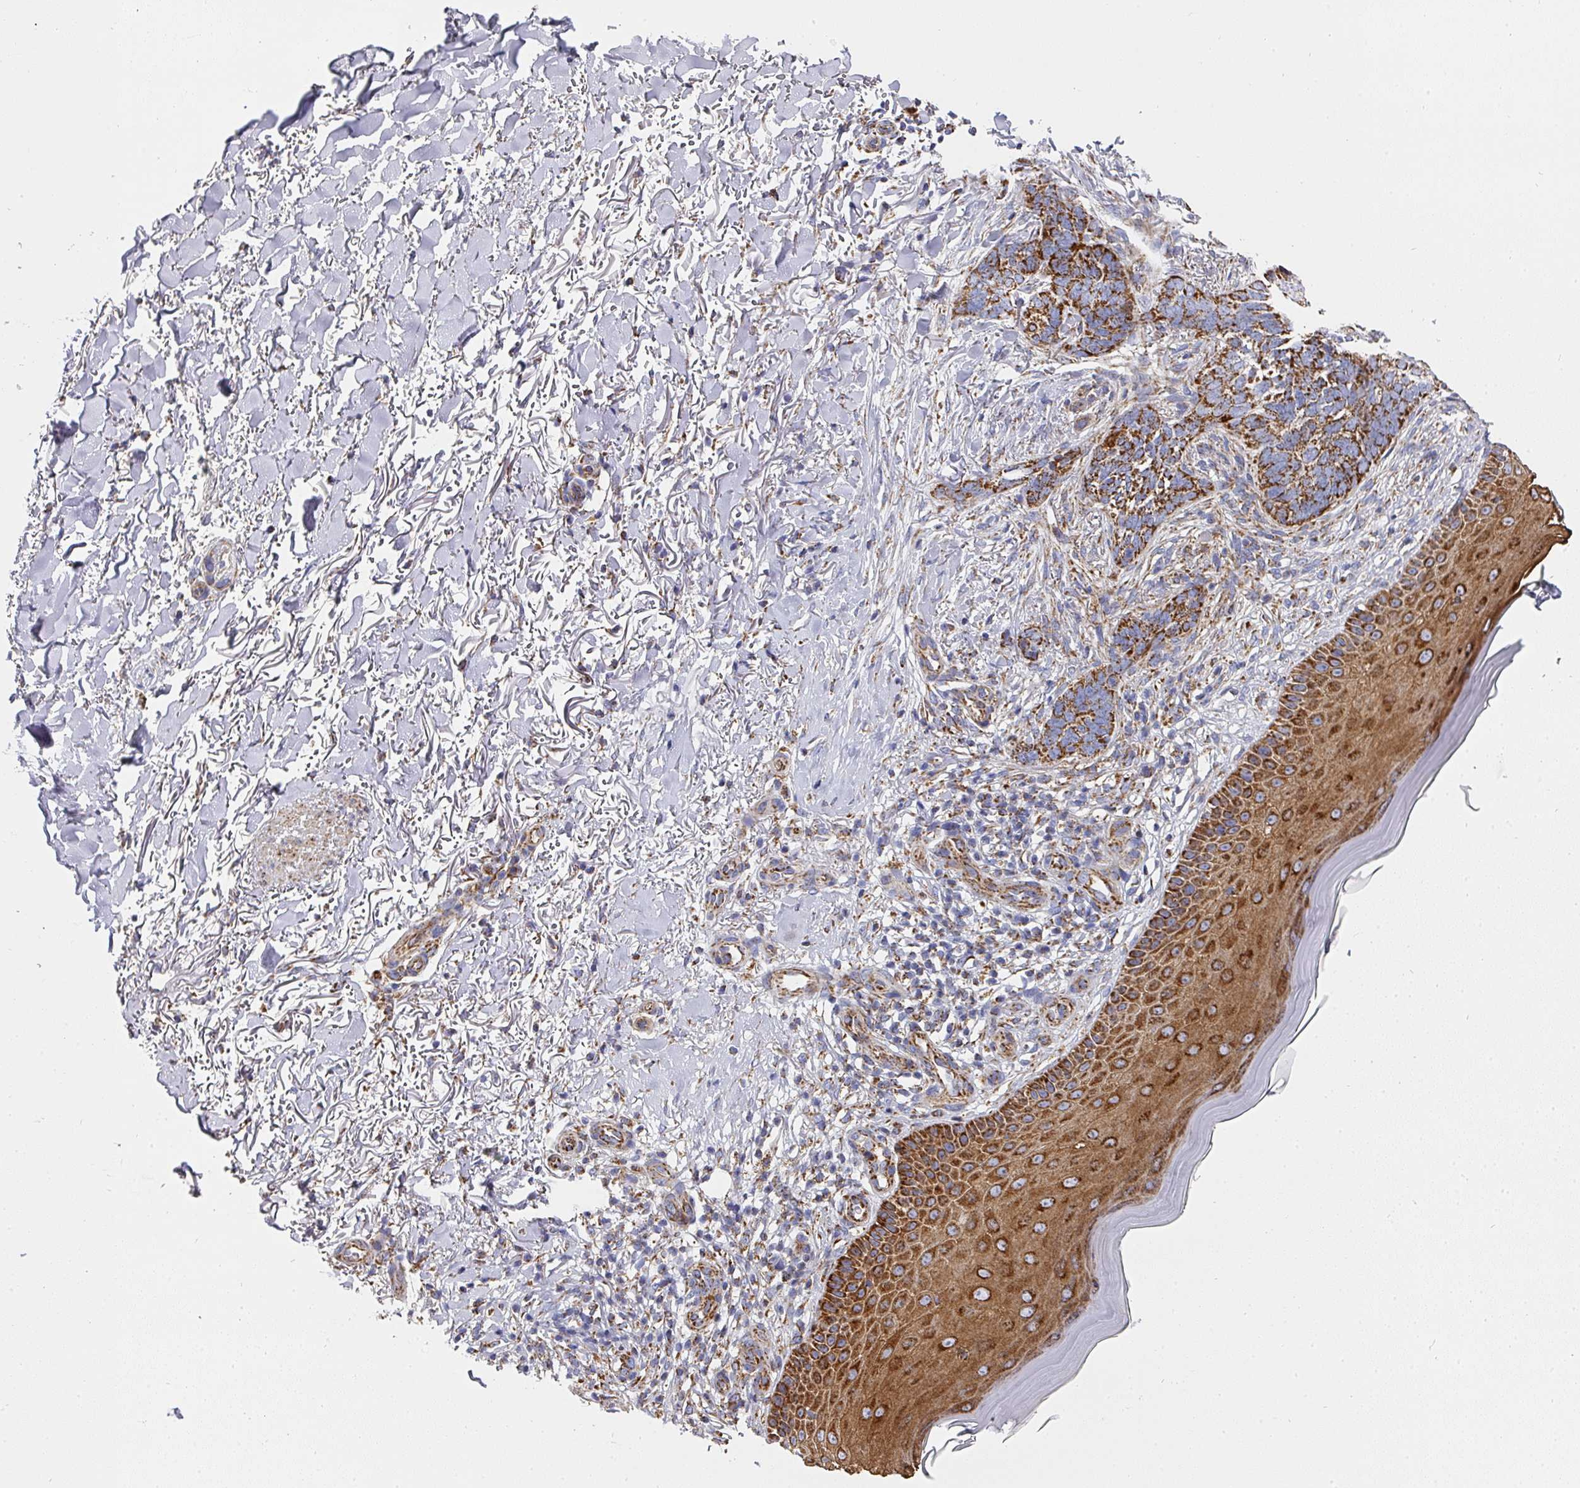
{"staining": {"intensity": "strong", "quantity": ">75%", "location": "cytoplasmic/membranous"}, "tissue": "skin cancer", "cell_type": "Tumor cells", "image_type": "cancer", "snomed": [{"axis": "morphology", "description": "Normal tissue, NOS"}, {"axis": "morphology", "description": "Basal cell carcinoma"}, {"axis": "topography", "description": "Skin"}], "caption": "Protein staining displays strong cytoplasmic/membranous positivity in approximately >75% of tumor cells in skin cancer (basal cell carcinoma). (Stains: DAB (3,3'-diaminobenzidine) in brown, nuclei in blue, Microscopy: brightfield microscopy at high magnification).", "gene": "UQCRFS1", "patient": {"sex": "female", "age": 67}}